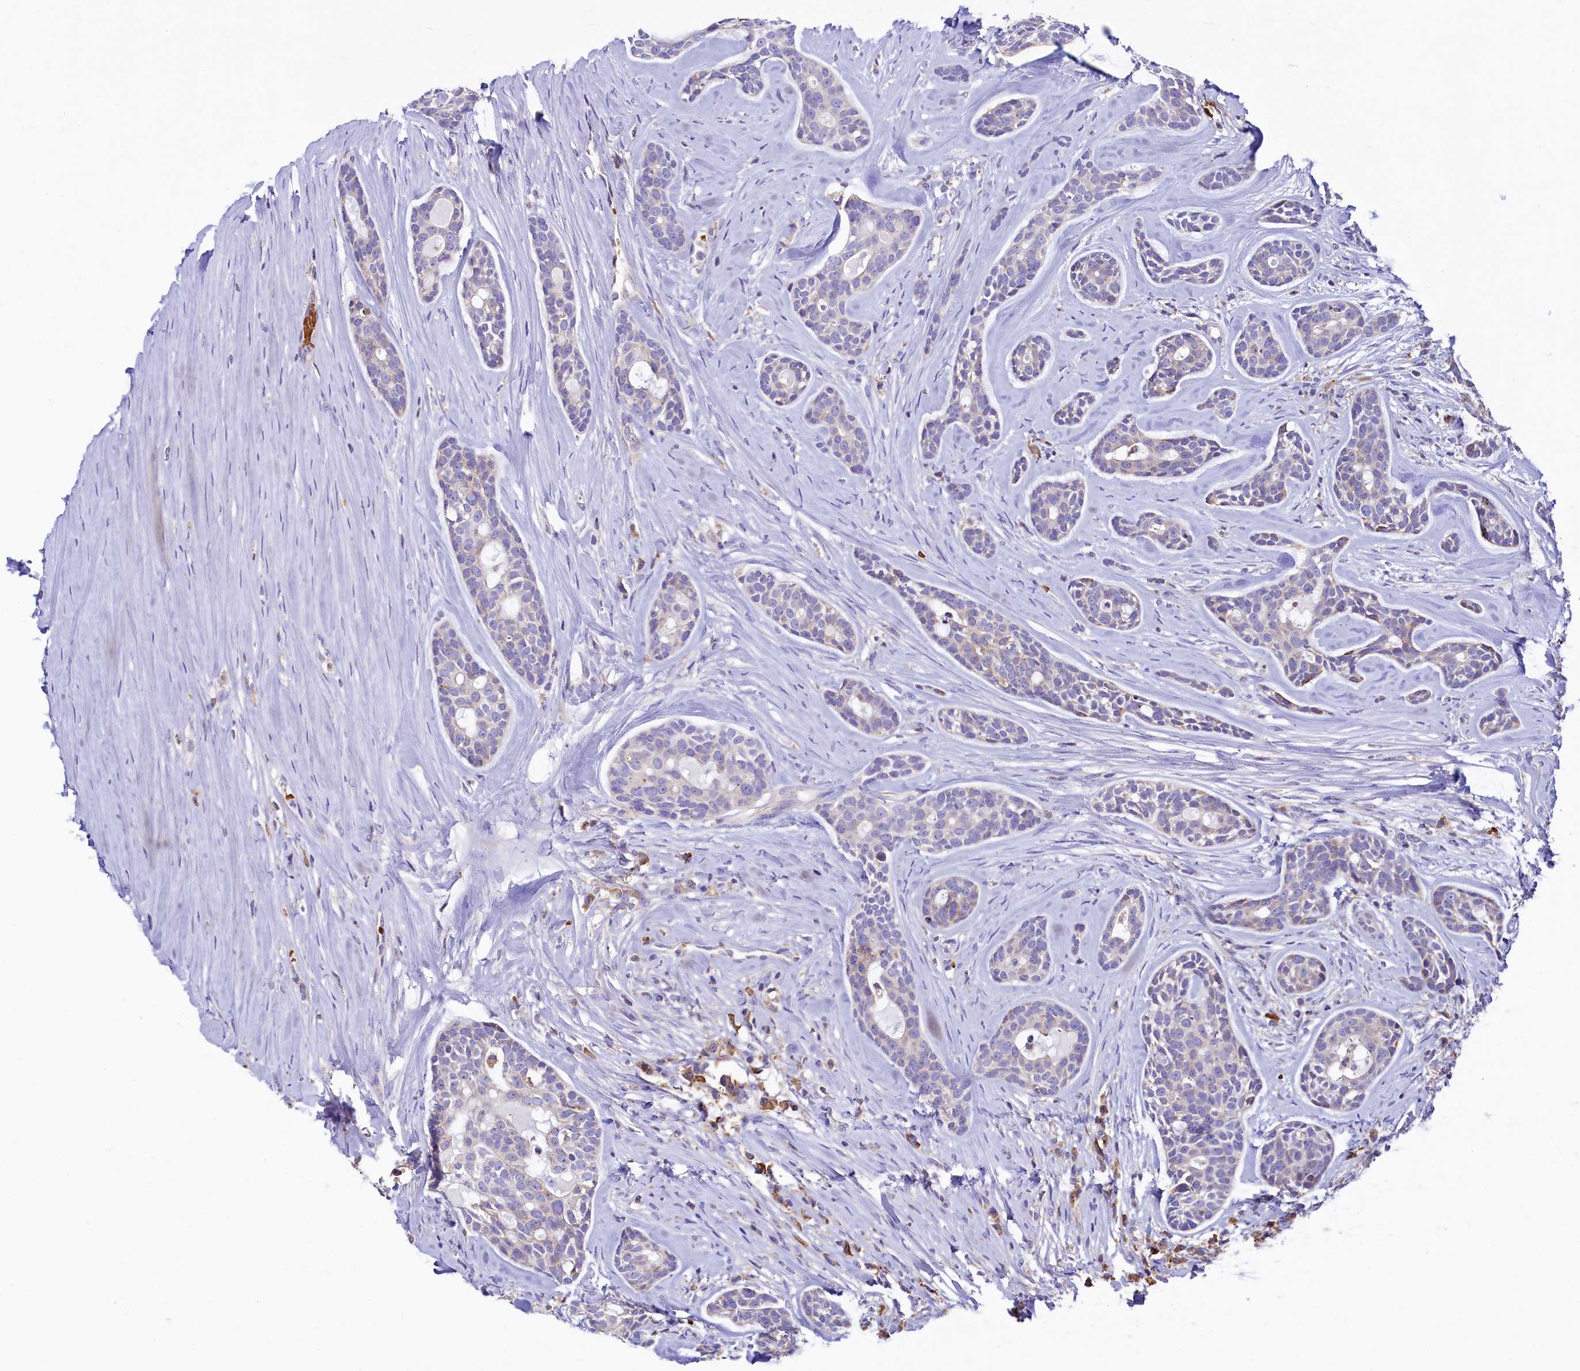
{"staining": {"intensity": "negative", "quantity": "none", "location": "none"}, "tissue": "head and neck cancer", "cell_type": "Tumor cells", "image_type": "cancer", "snomed": [{"axis": "morphology", "description": "Adenocarcinoma, NOS"}, {"axis": "topography", "description": "Subcutis"}, {"axis": "topography", "description": "Head-Neck"}], "caption": "Histopathology image shows no protein positivity in tumor cells of adenocarcinoma (head and neck) tissue.", "gene": "HPS6", "patient": {"sex": "female", "age": 73}}